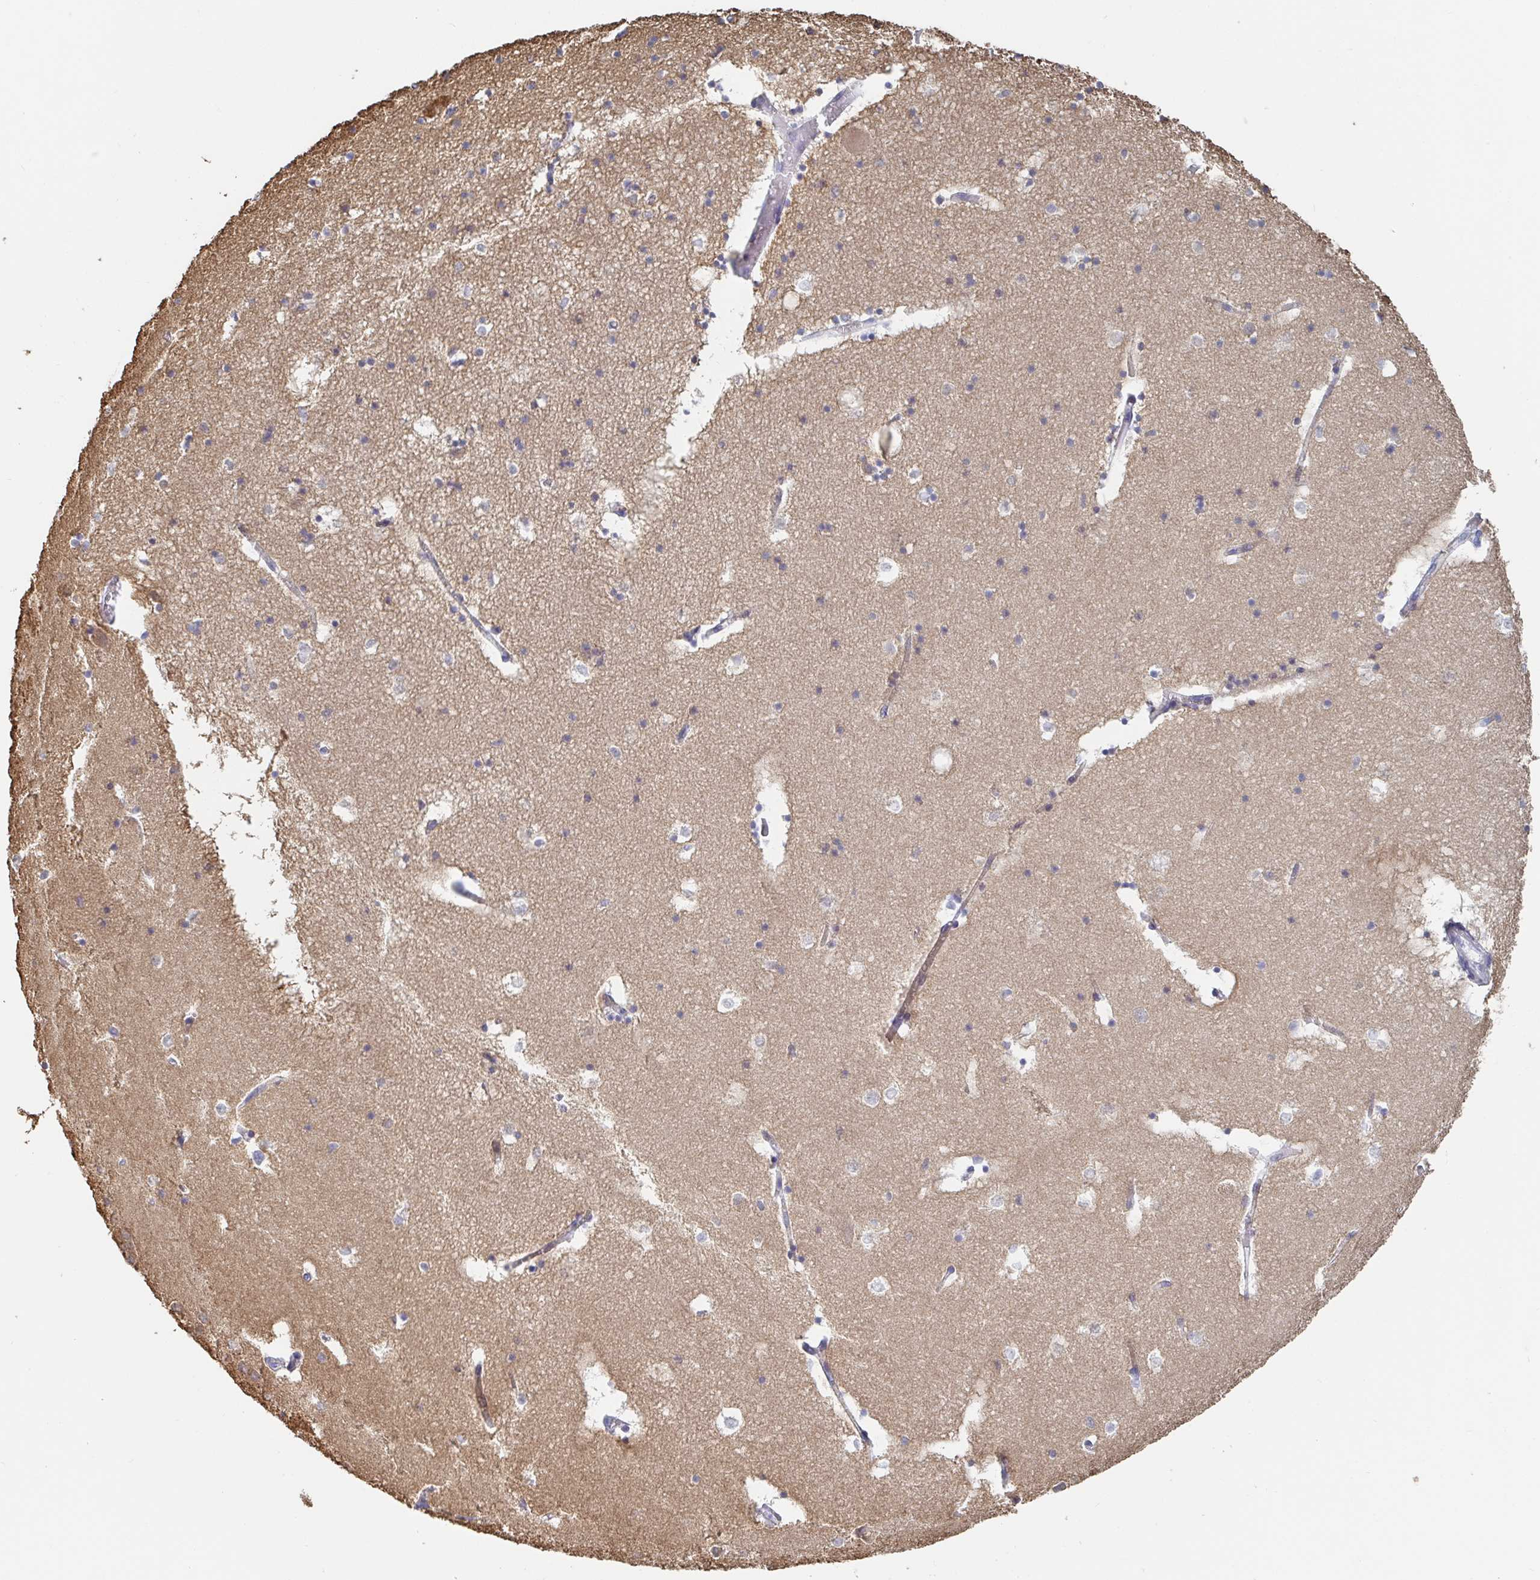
{"staining": {"intensity": "weak", "quantity": "25%-75%", "location": "cytoplasmic/membranous"}, "tissue": "hippocampus", "cell_type": "Glial cells", "image_type": "normal", "snomed": [{"axis": "morphology", "description": "Normal tissue, NOS"}, {"axis": "topography", "description": "Hippocampus"}], "caption": "Immunohistochemistry (IHC) (DAB (3,3'-diaminobenzidine)) staining of normal human hippocampus reveals weak cytoplasmic/membranous protein expression in about 25%-75% of glial cells.", "gene": "PACSIN1", "patient": {"sex": "male", "age": 58}}